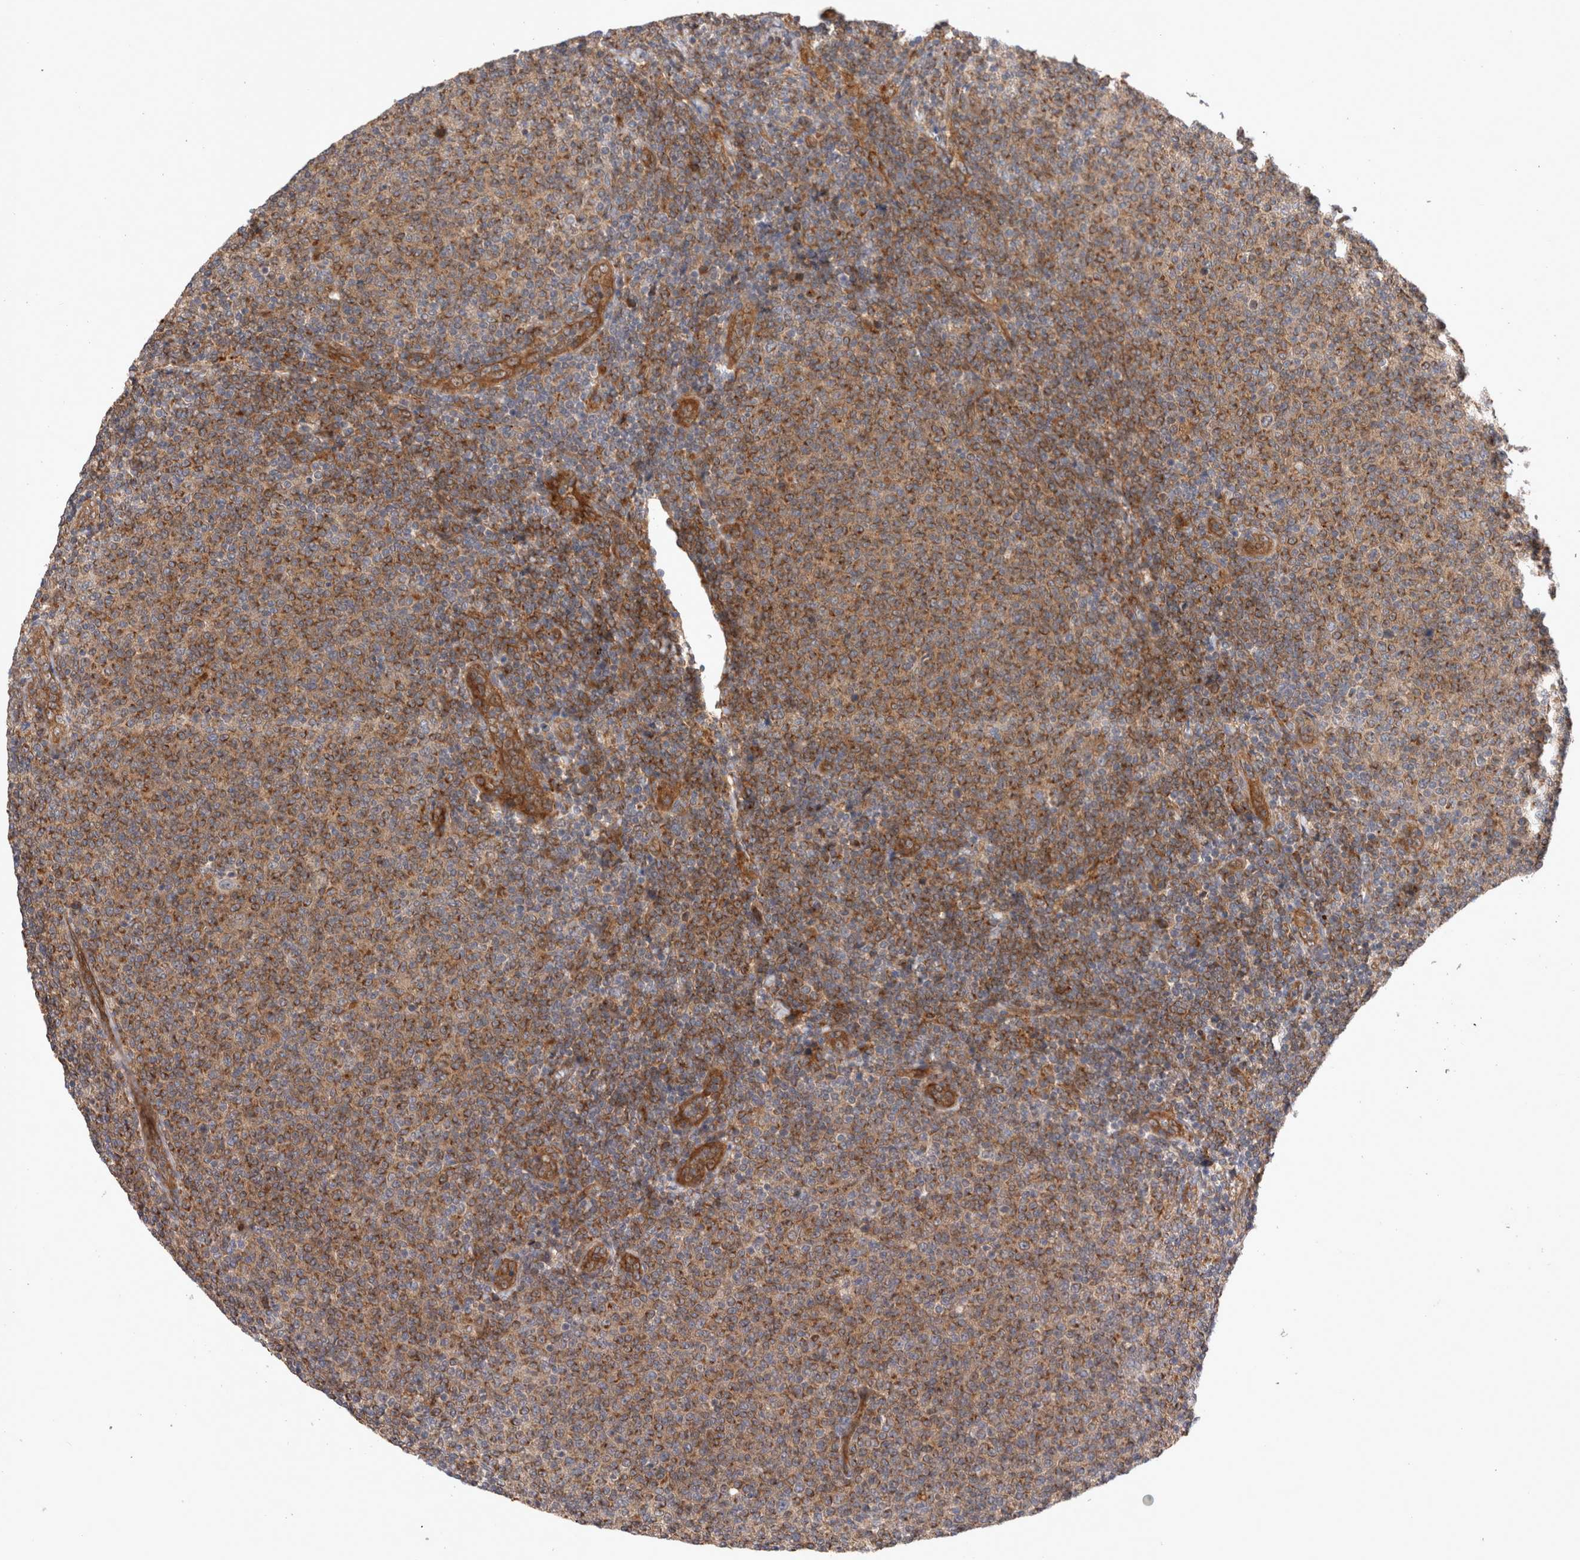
{"staining": {"intensity": "moderate", "quantity": ">75%", "location": "cytoplasmic/membranous"}, "tissue": "lymphoma", "cell_type": "Tumor cells", "image_type": "cancer", "snomed": [{"axis": "morphology", "description": "Malignant lymphoma, non-Hodgkin's type, Low grade"}, {"axis": "topography", "description": "Lymph node"}], "caption": "Immunohistochemical staining of lymphoma demonstrates medium levels of moderate cytoplasmic/membranous protein expression in about >75% of tumor cells.", "gene": "BNIP2", "patient": {"sex": "male", "age": 66}}